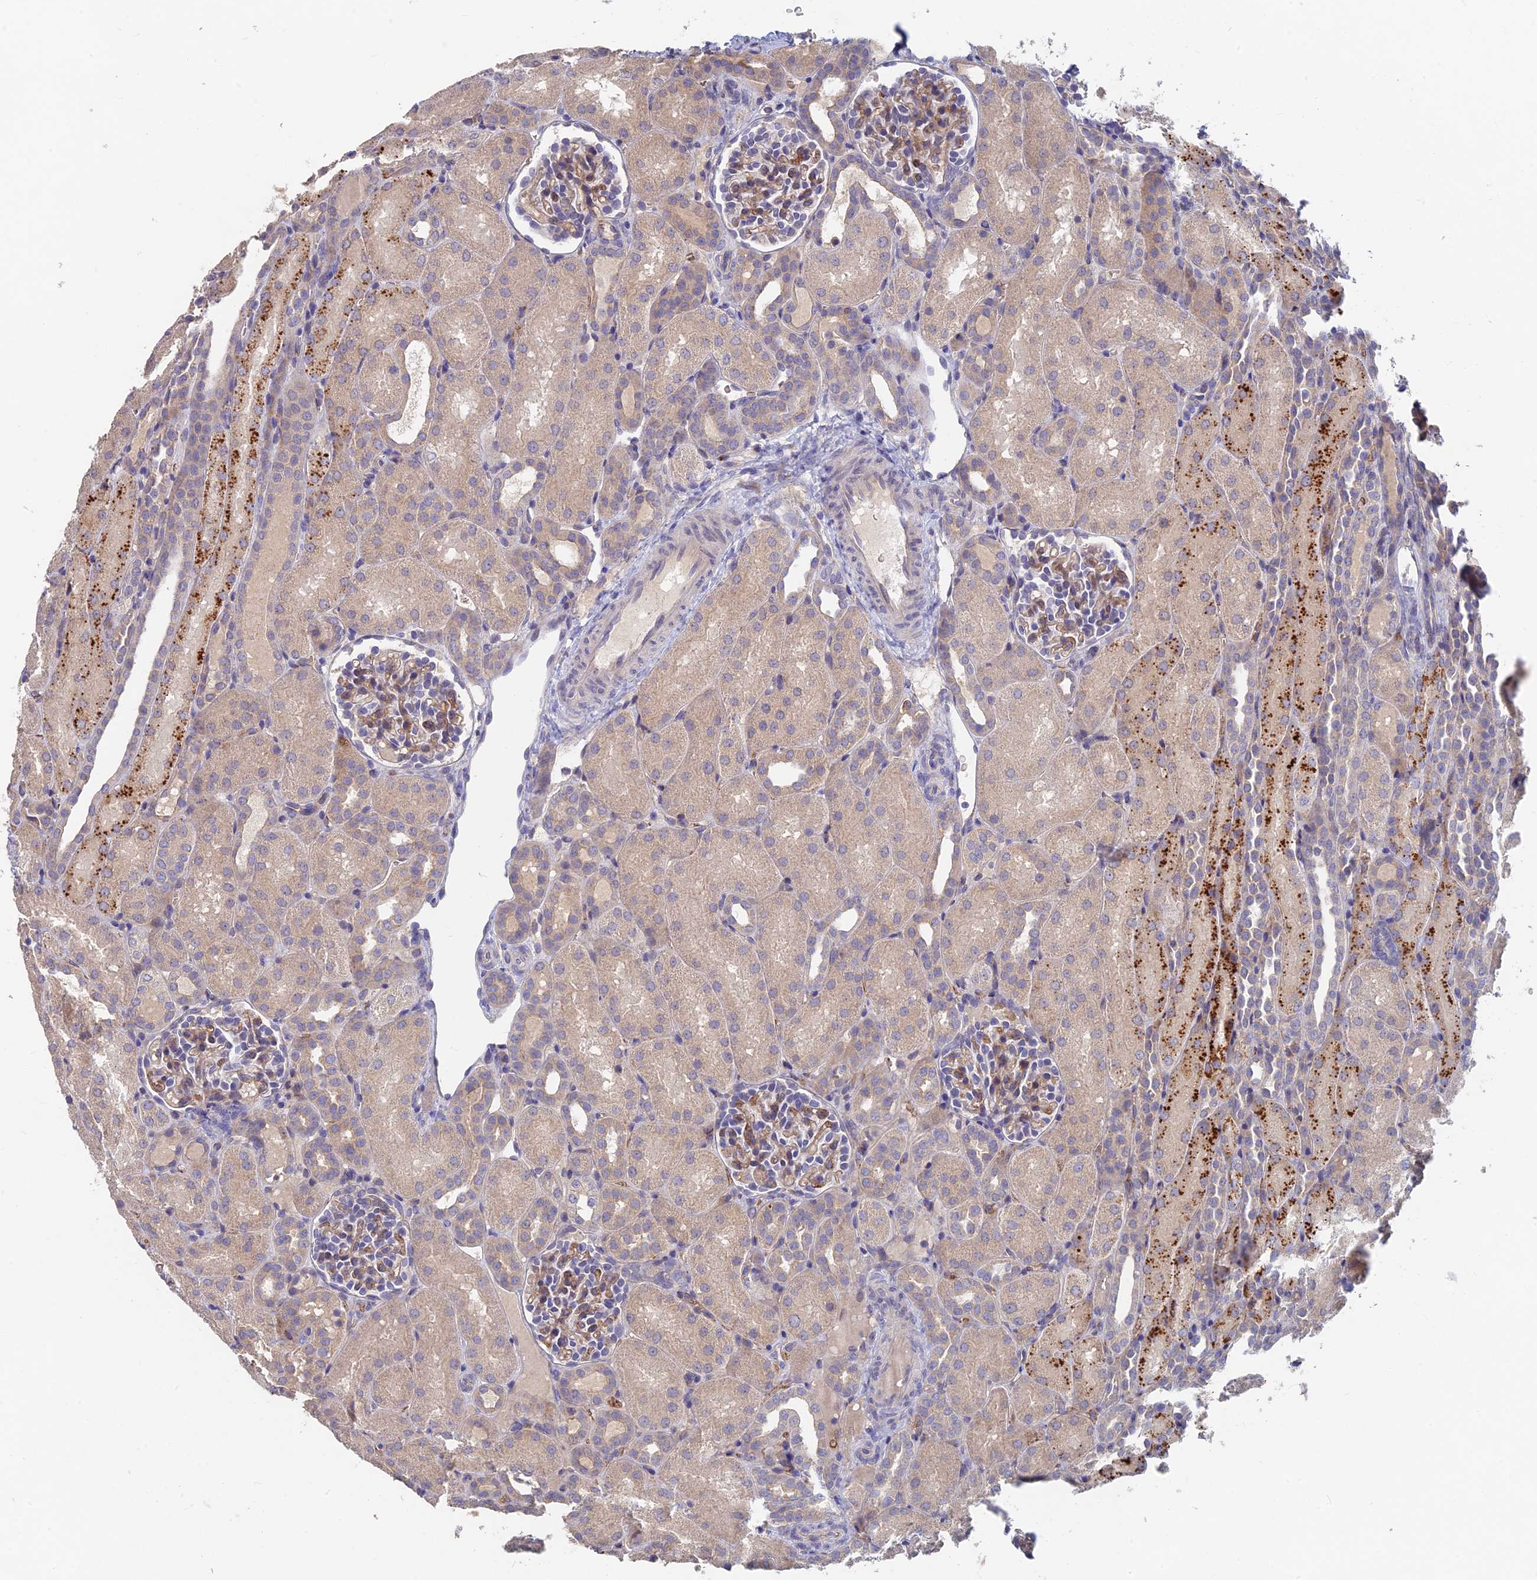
{"staining": {"intensity": "weak", "quantity": "<25%", "location": "cytoplasmic/membranous"}, "tissue": "kidney", "cell_type": "Cells in glomeruli", "image_type": "normal", "snomed": [{"axis": "morphology", "description": "Normal tissue, NOS"}, {"axis": "topography", "description": "Kidney"}], "caption": "The image exhibits no significant positivity in cells in glomeruli of kidney.", "gene": "ARRDC1", "patient": {"sex": "male", "age": 1}}